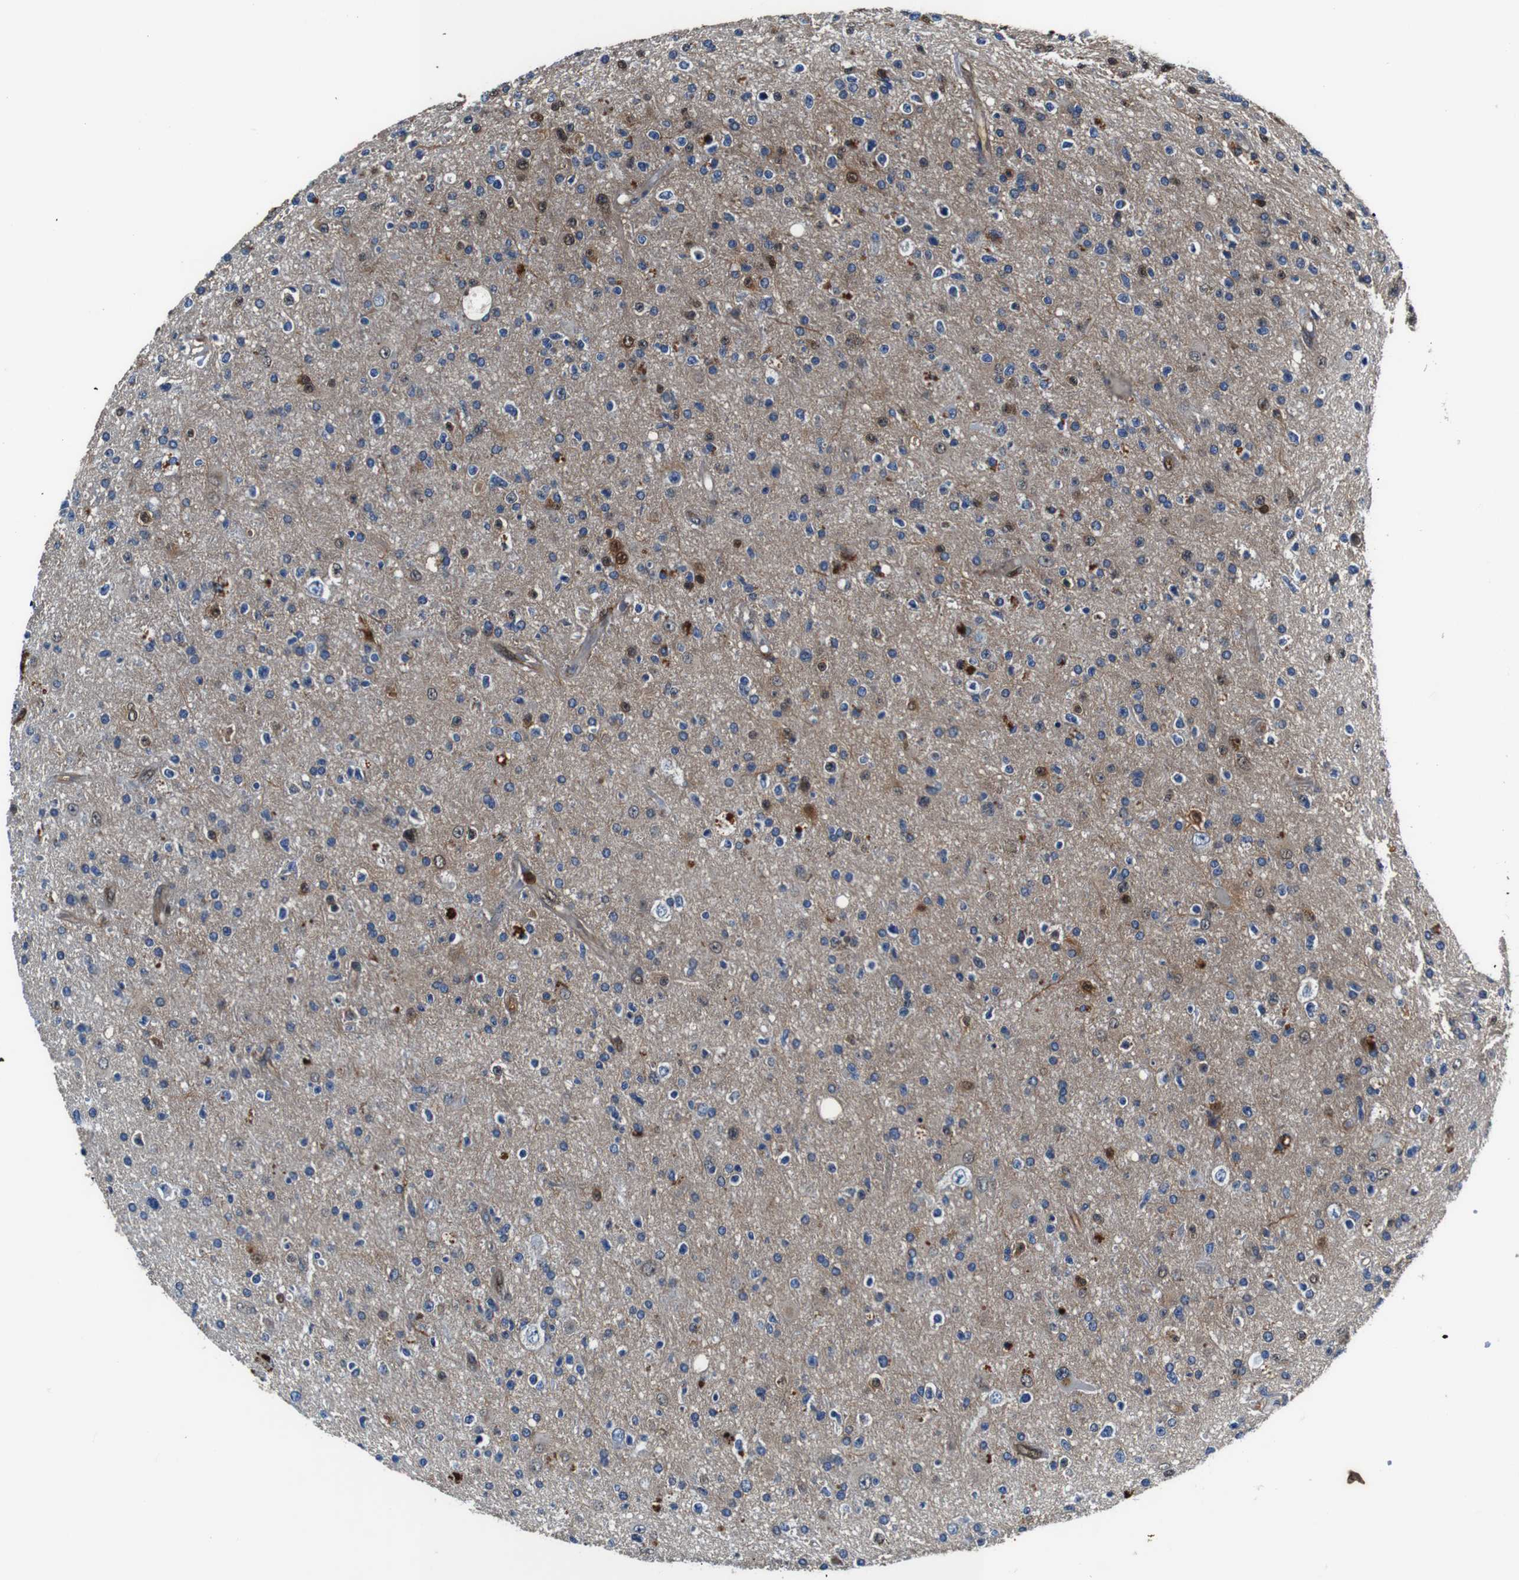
{"staining": {"intensity": "strong", "quantity": "<25%", "location": "cytoplasmic/membranous,nuclear"}, "tissue": "glioma", "cell_type": "Tumor cells", "image_type": "cancer", "snomed": [{"axis": "morphology", "description": "Glioma, malignant, High grade"}, {"axis": "topography", "description": "Brain"}], "caption": "Protein staining of glioma tissue reveals strong cytoplasmic/membranous and nuclear positivity in about <25% of tumor cells.", "gene": "ANXA1", "patient": {"sex": "male", "age": 33}}